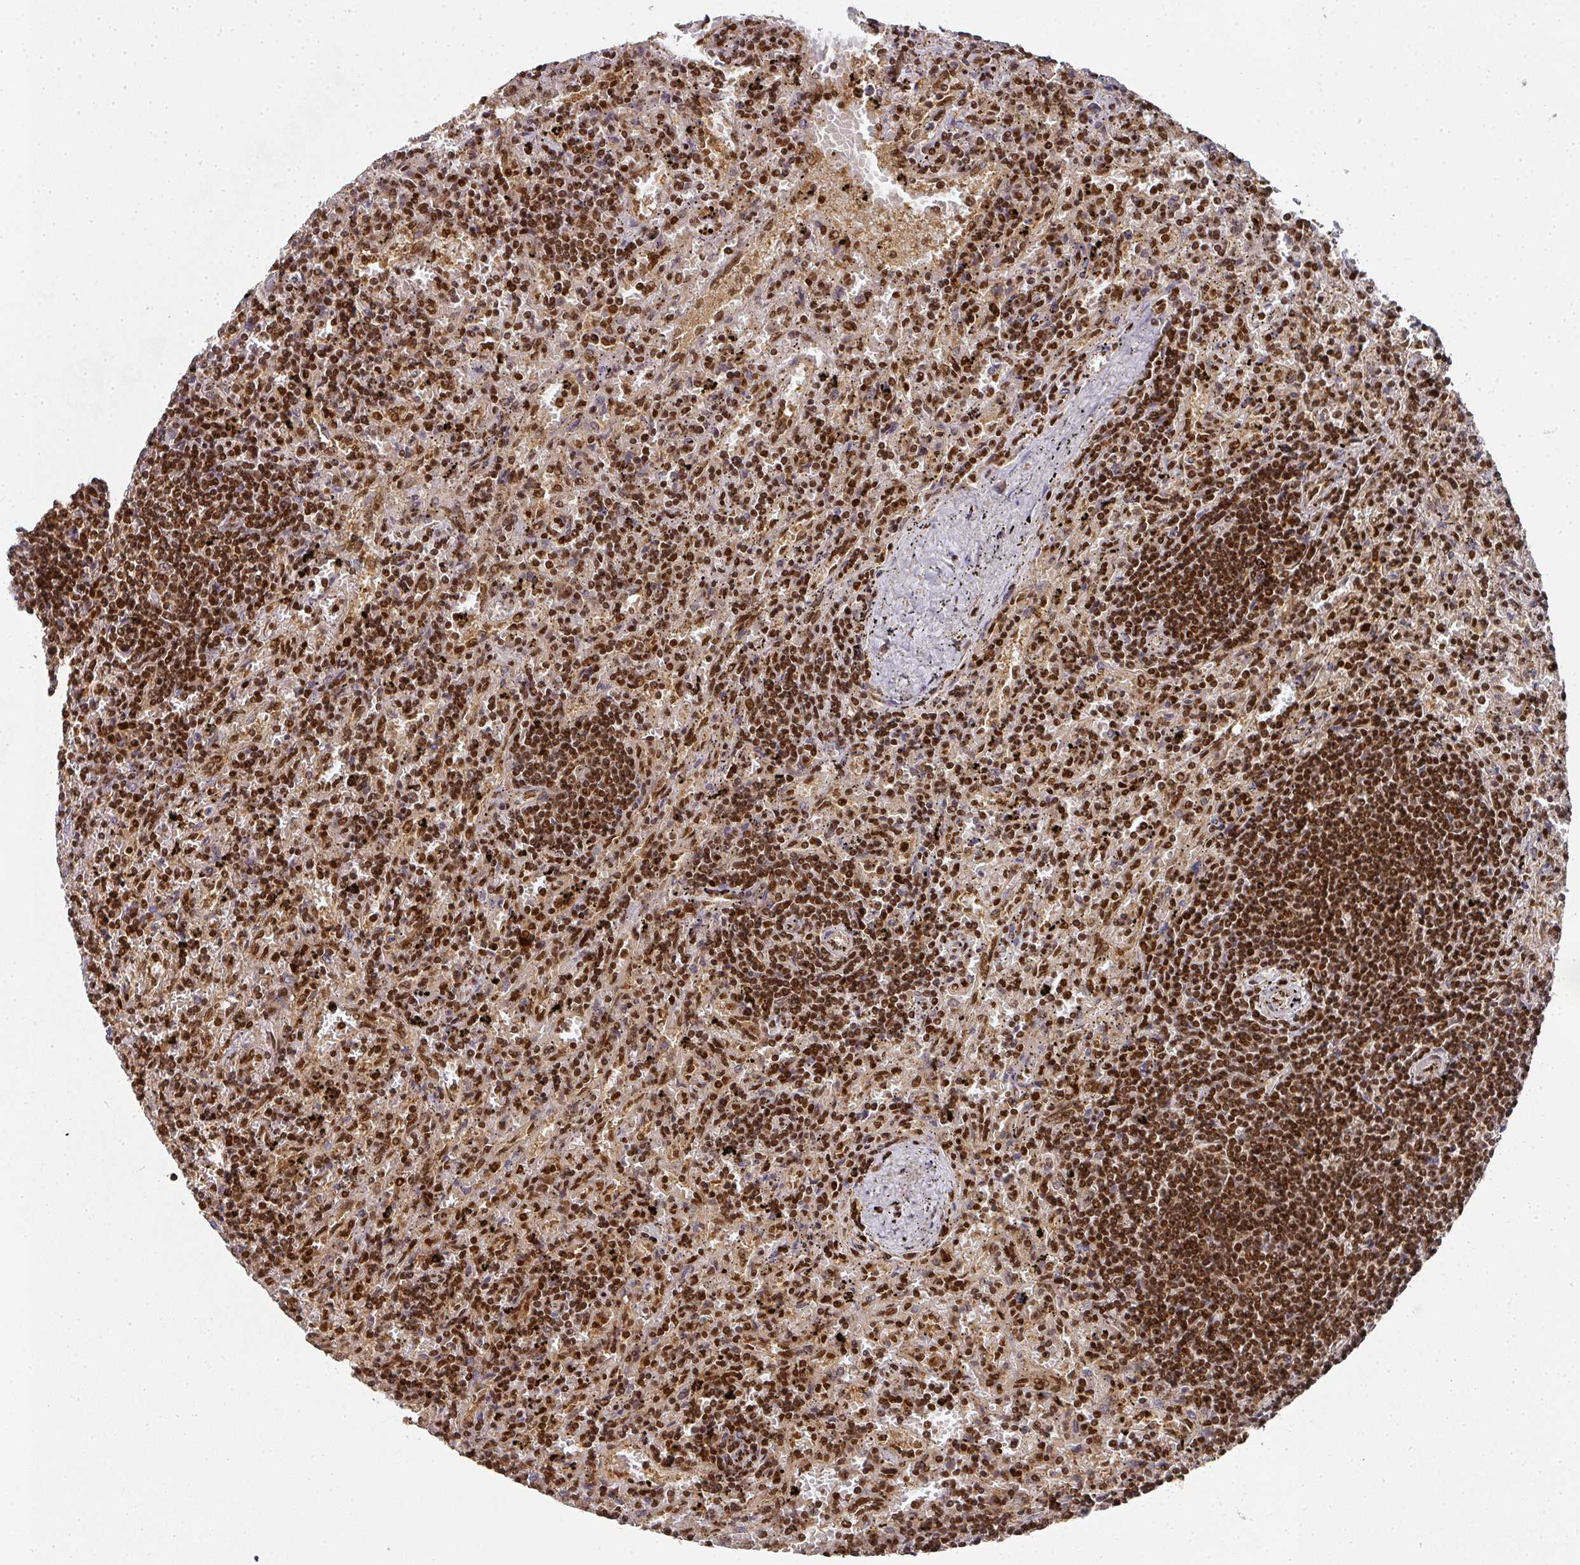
{"staining": {"intensity": "strong", "quantity": ">75%", "location": "nuclear"}, "tissue": "lymphoma", "cell_type": "Tumor cells", "image_type": "cancer", "snomed": [{"axis": "morphology", "description": "Malignant lymphoma, non-Hodgkin's type, Low grade"}, {"axis": "topography", "description": "Spleen"}], "caption": "DAB immunohistochemical staining of human low-grade malignant lymphoma, non-Hodgkin's type displays strong nuclear protein staining in about >75% of tumor cells.", "gene": "DIDO1", "patient": {"sex": "male", "age": 76}}